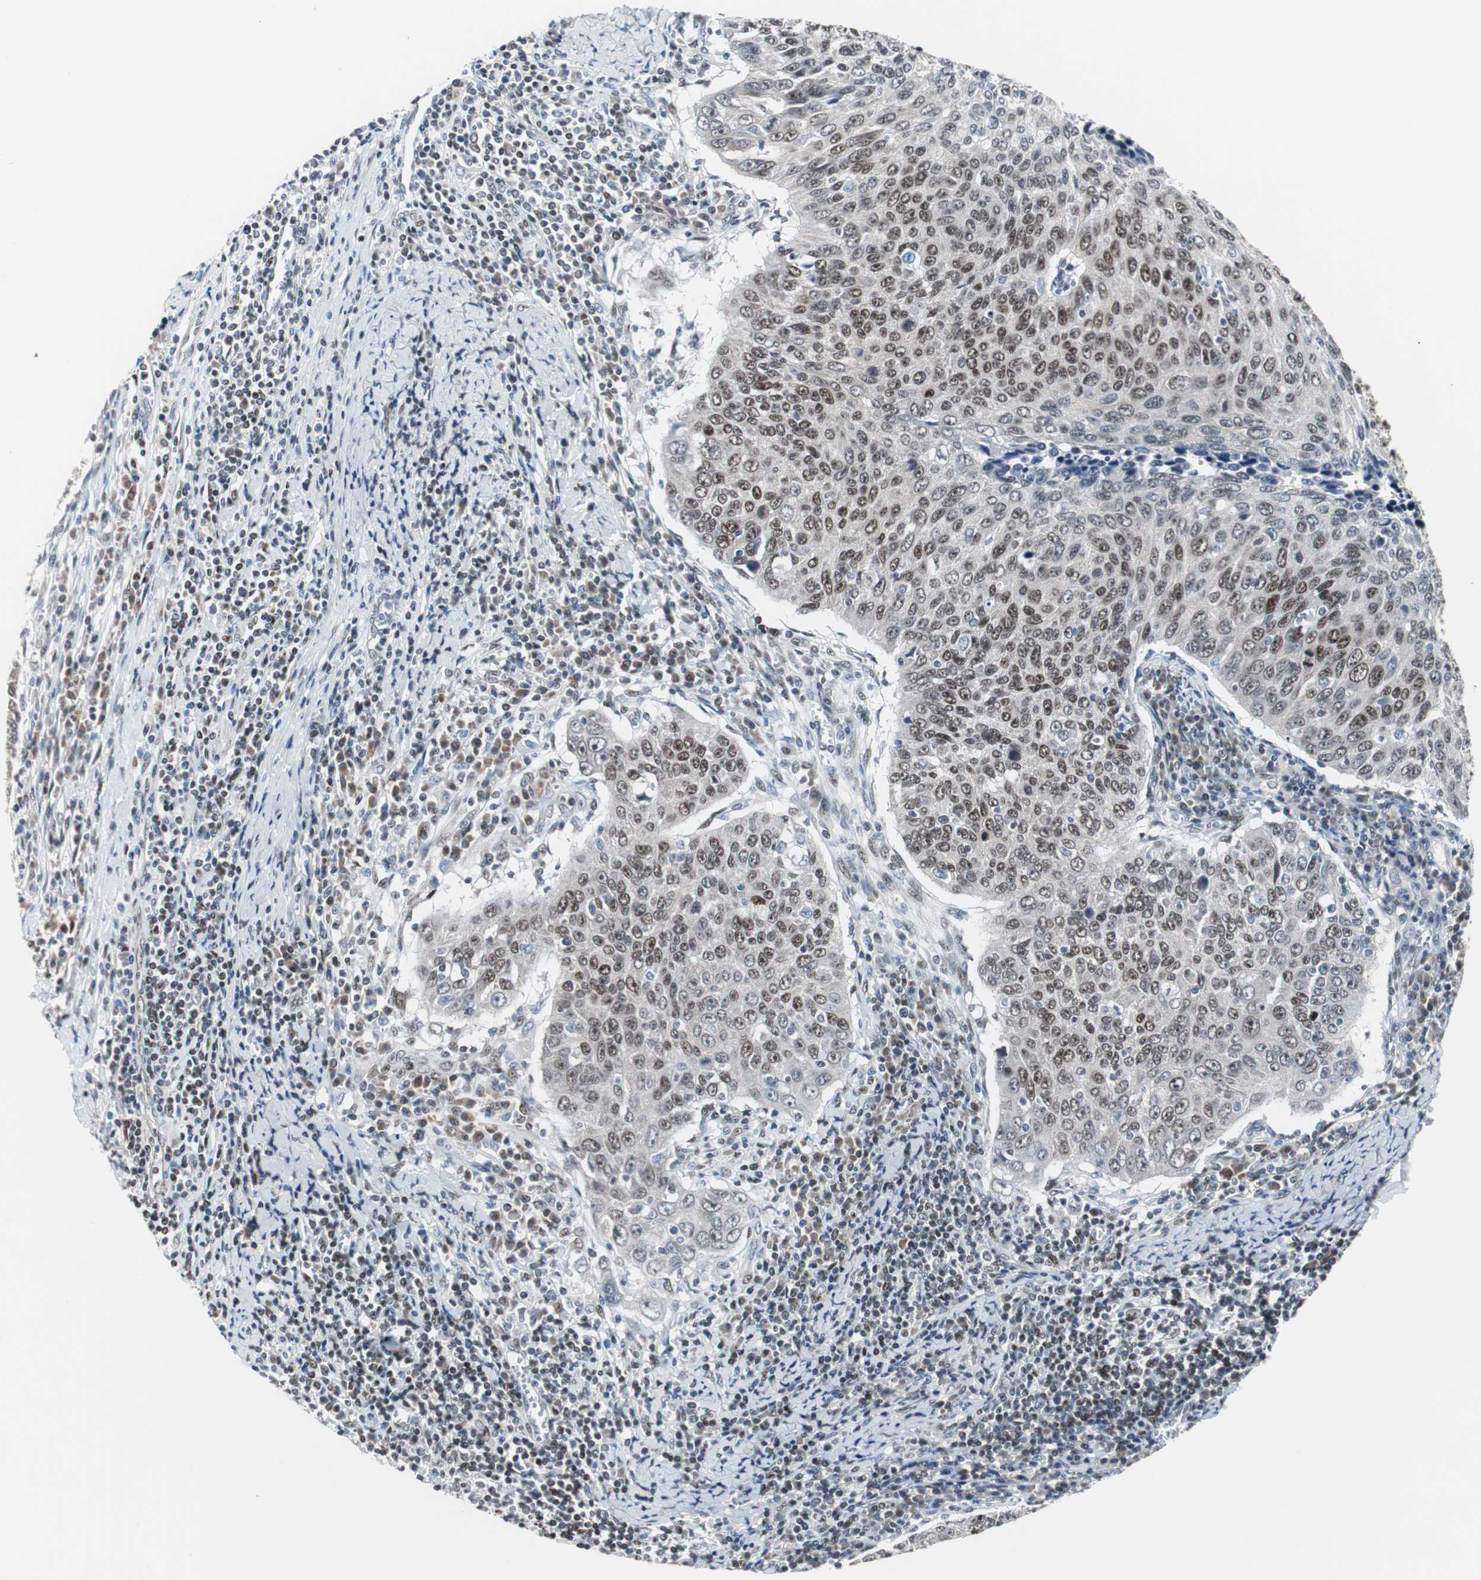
{"staining": {"intensity": "moderate", "quantity": ">75%", "location": "nuclear"}, "tissue": "cervical cancer", "cell_type": "Tumor cells", "image_type": "cancer", "snomed": [{"axis": "morphology", "description": "Squamous cell carcinoma, NOS"}, {"axis": "topography", "description": "Cervix"}], "caption": "Human cervical cancer (squamous cell carcinoma) stained with a protein marker shows moderate staining in tumor cells.", "gene": "ZHX2", "patient": {"sex": "female", "age": 53}}